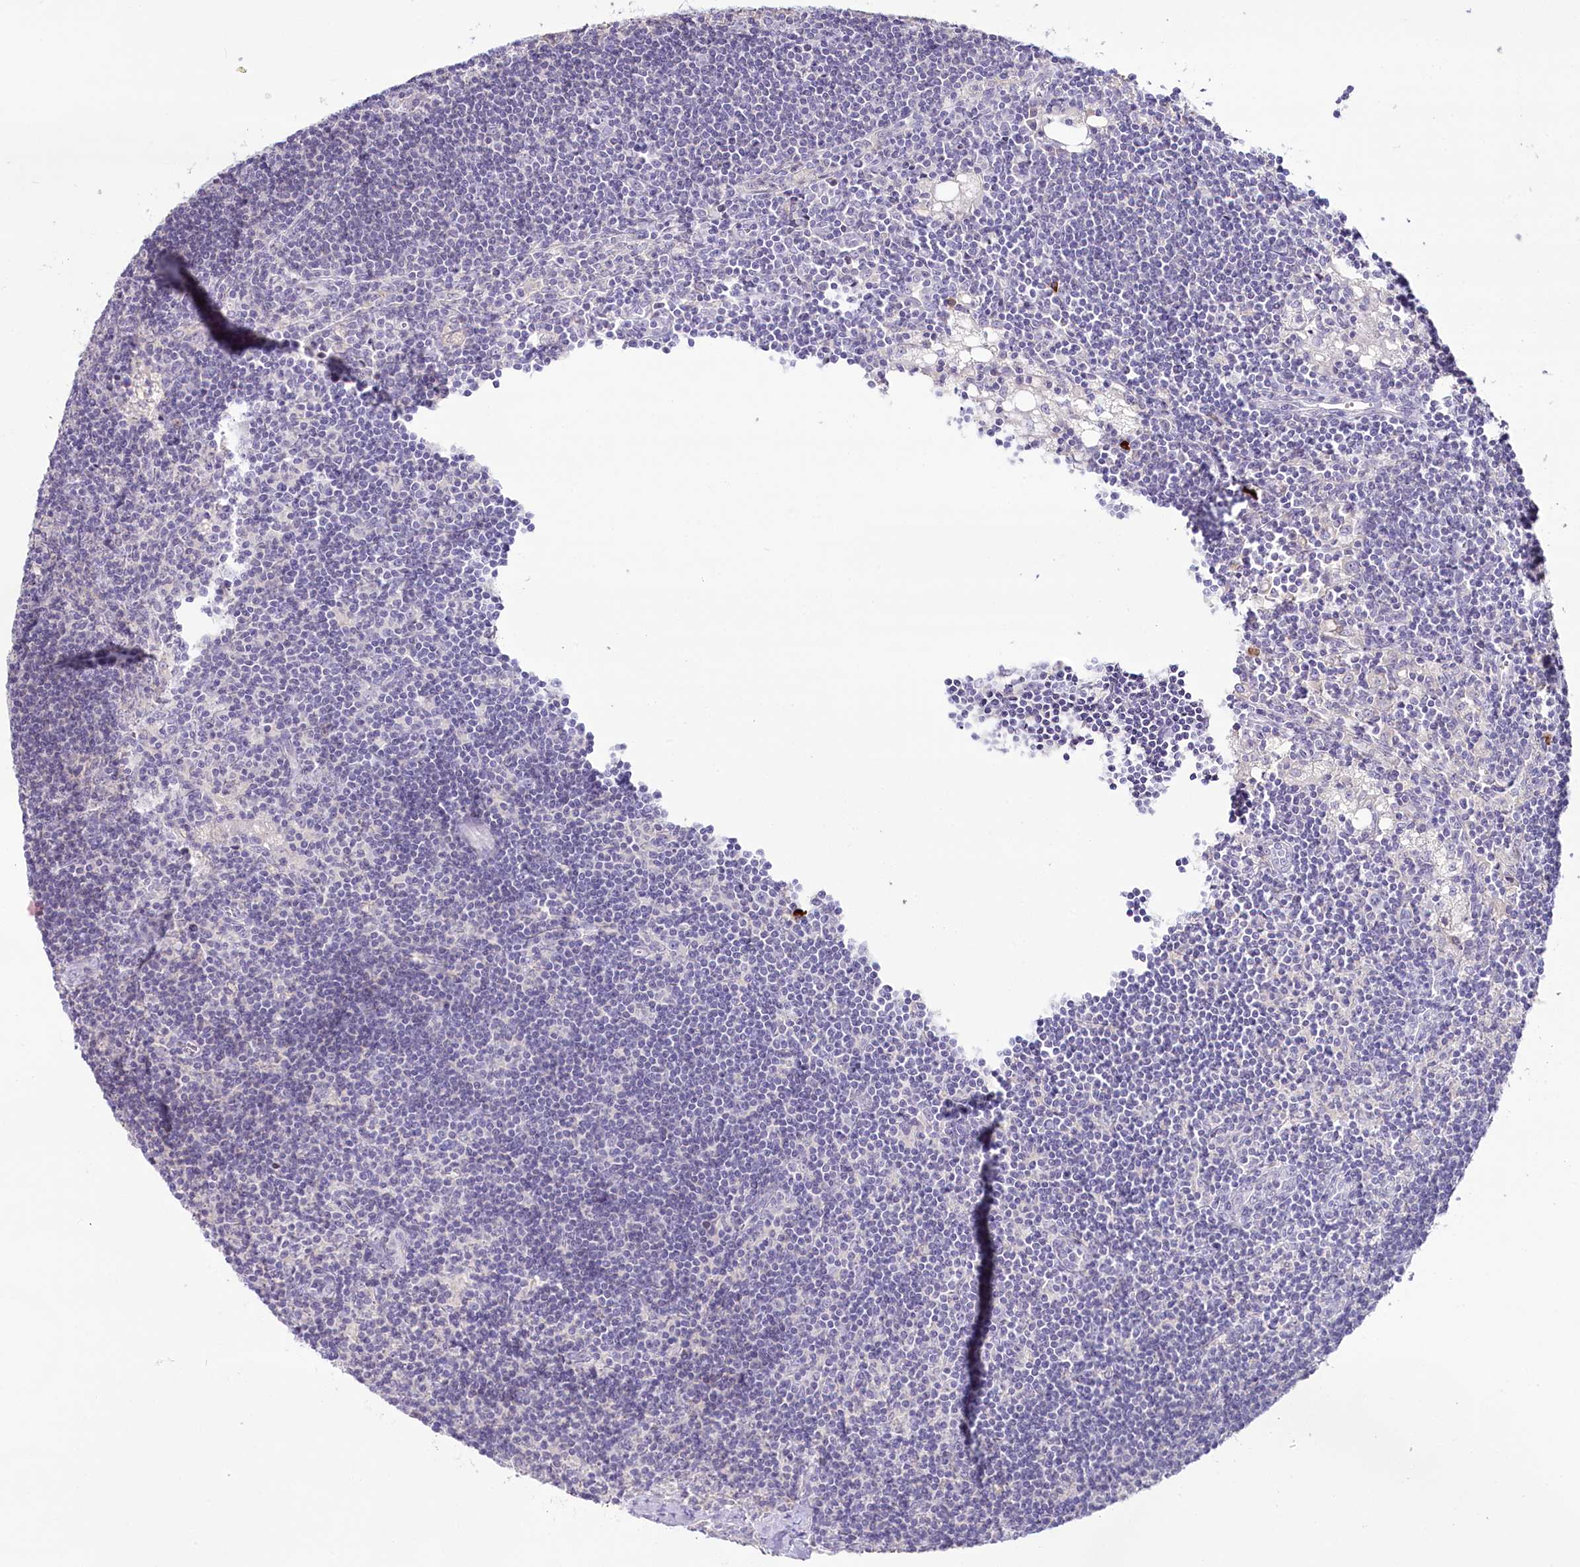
{"staining": {"intensity": "negative", "quantity": "none", "location": "none"}, "tissue": "lymph node", "cell_type": "Germinal center cells", "image_type": "normal", "snomed": [{"axis": "morphology", "description": "Normal tissue, NOS"}, {"axis": "topography", "description": "Lymph node"}], "caption": "Normal lymph node was stained to show a protein in brown. There is no significant staining in germinal center cells.", "gene": "MYOZ1", "patient": {"sex": "male", "age": 24}}